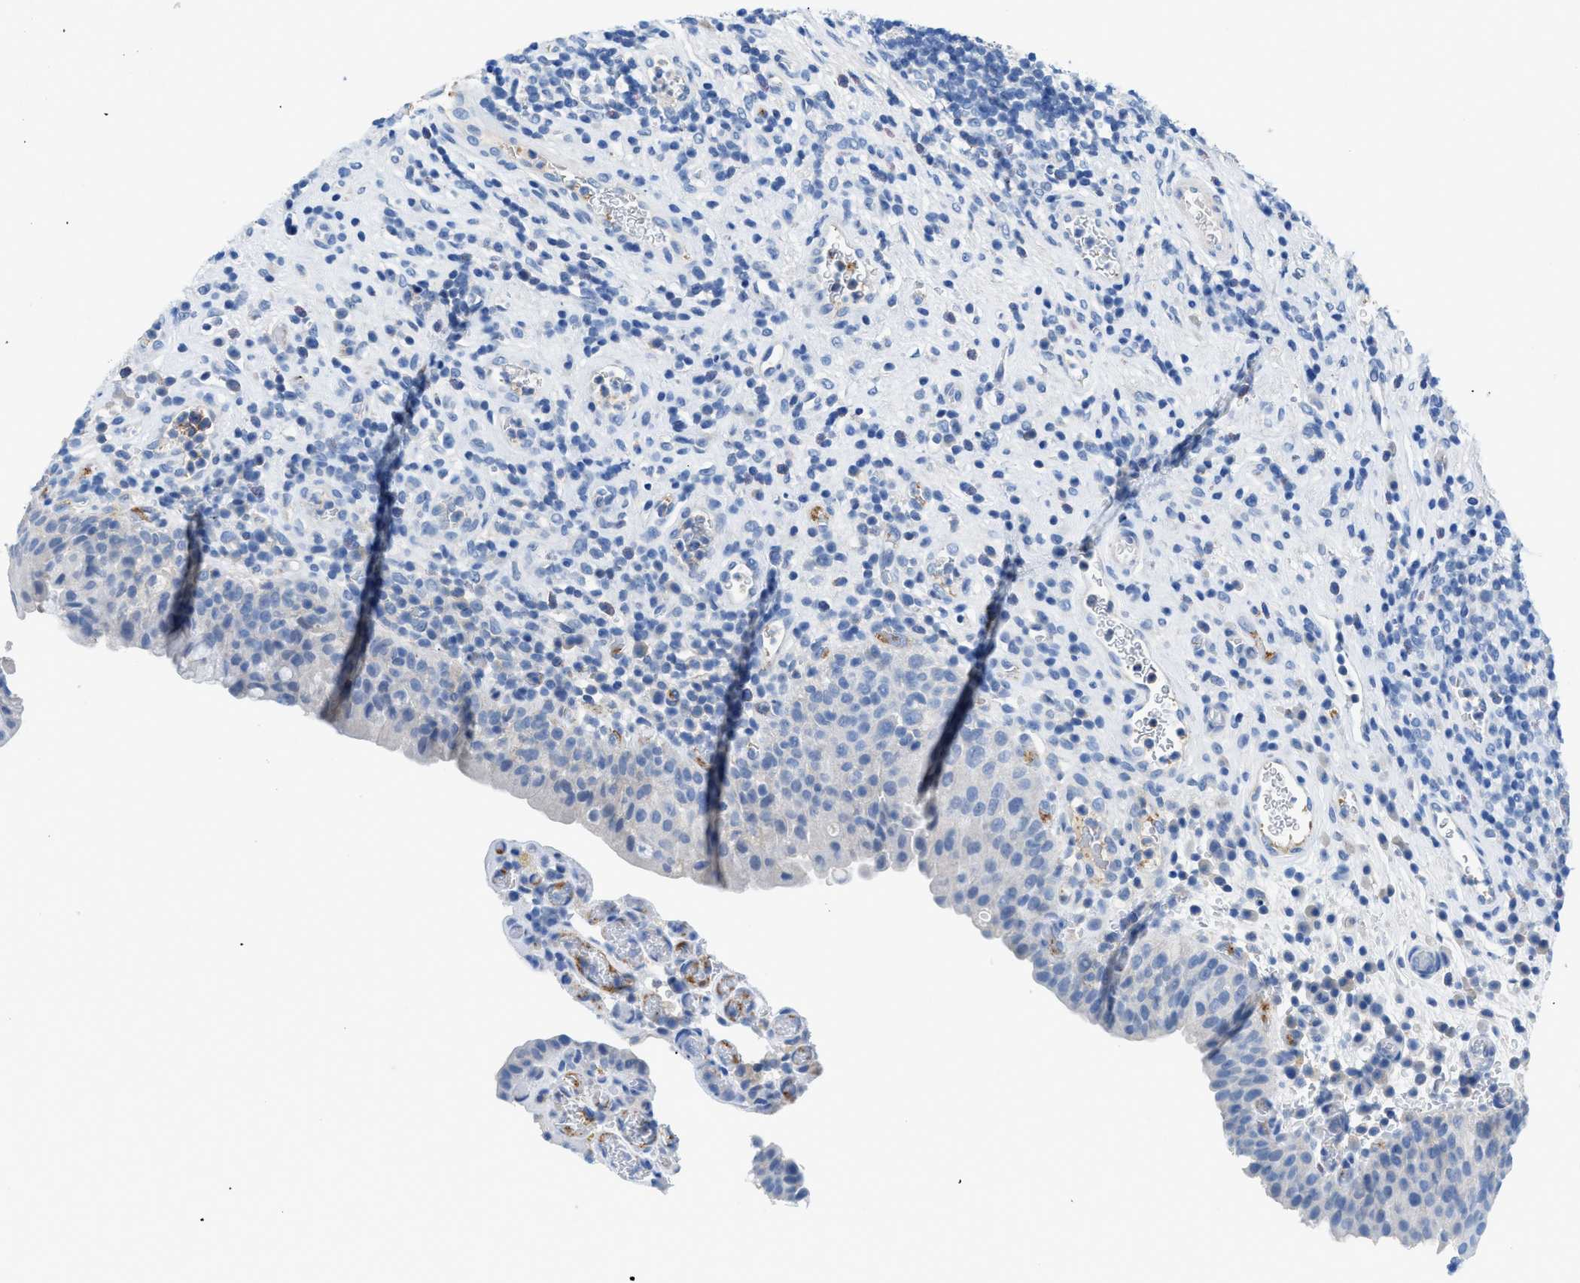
{"staining": {"intensity": "negative", "quantity": "none", "location": "none"}, "tissue": "urothelial cancer", "cell_type": "Tumor cells", "image_type": "cancer", "snomed": [{"axis": "morphology", "description": "Urothelial carcinoma, Low grade"}, {"axis": "topography", "description": "Urinary bladder"}], "caption": "DAB immunohistochemical staining of low-grade urothelial carcinoma exhibits no significant positivity in tumor cells.", "gene": "SLC10A6", "patient": {"sex": "female", "age": 75}}